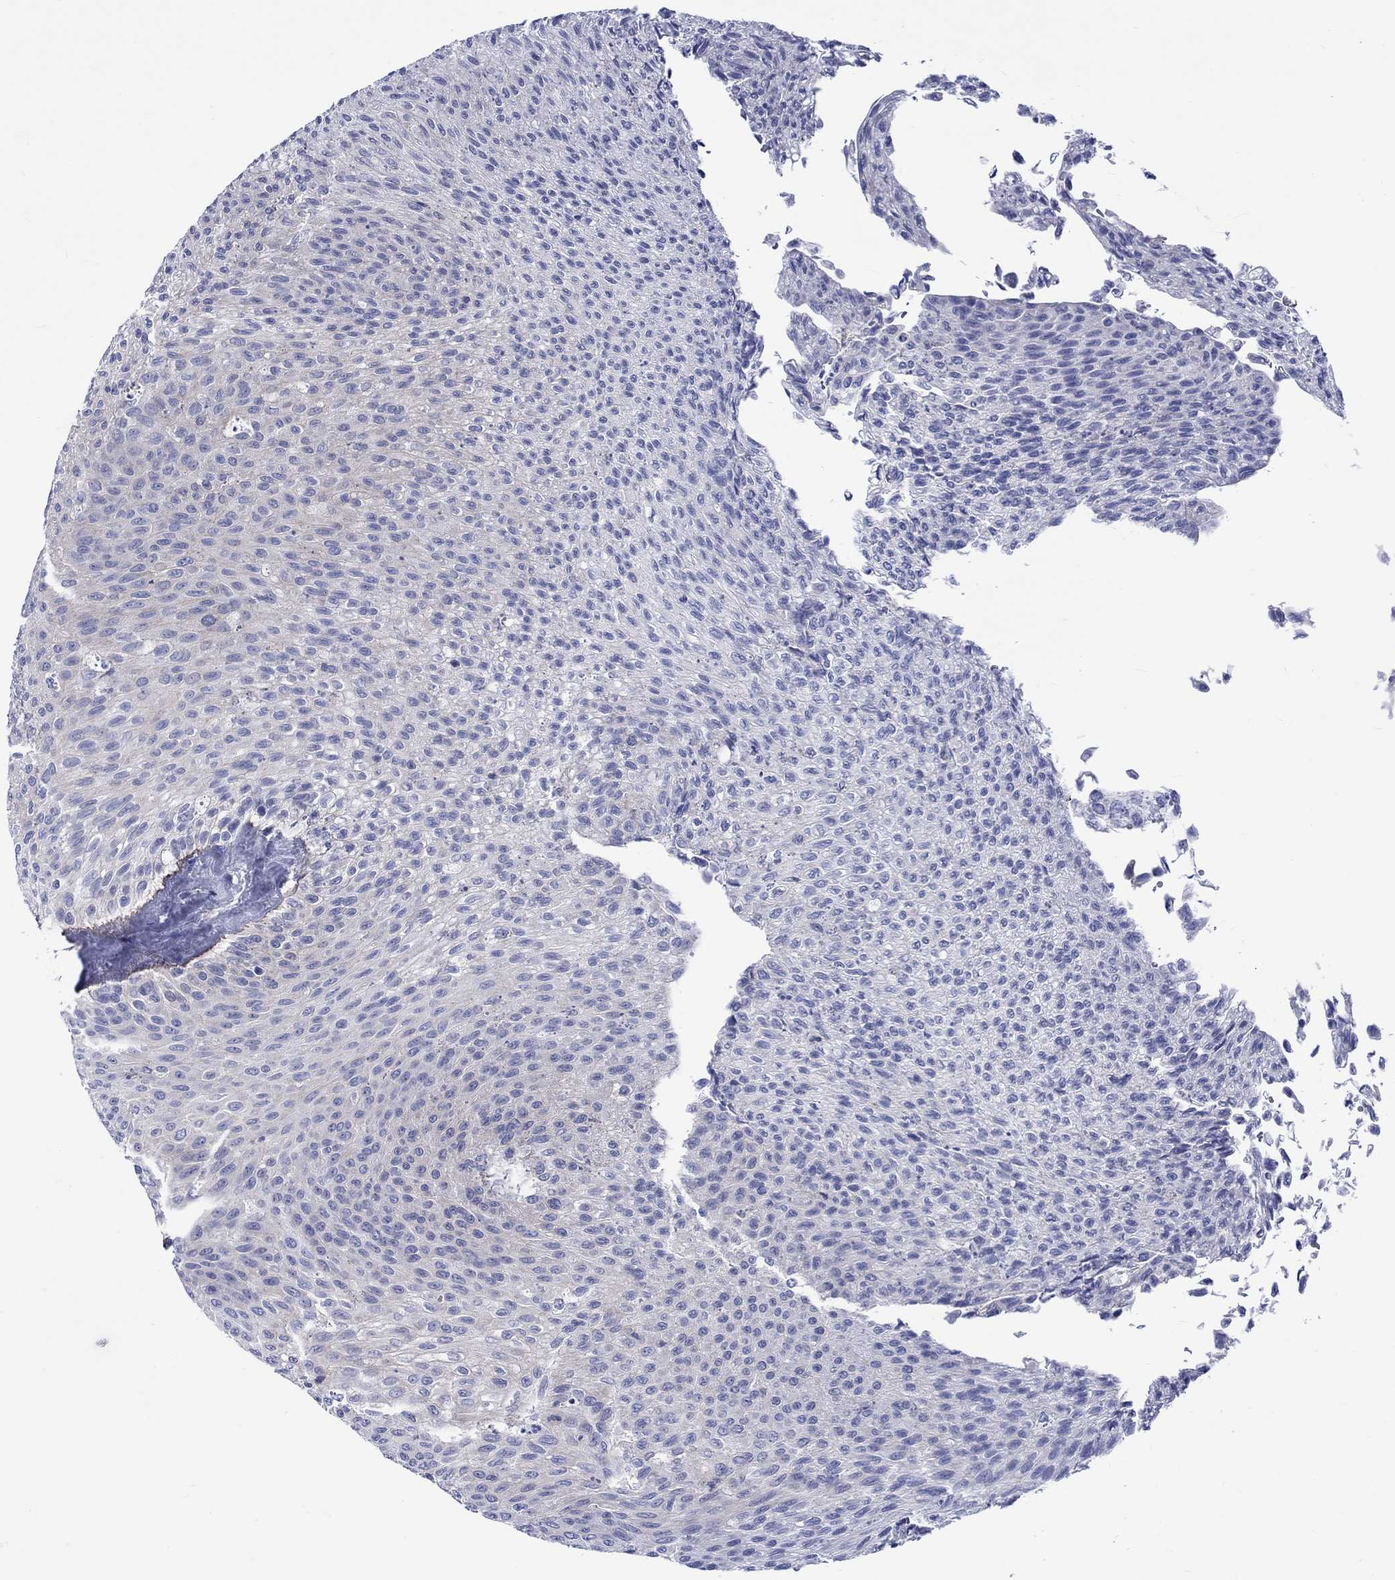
{"staining": {"intensity": "negative", "quantity": "none", "location": "none"}, "tissue": "urothelial cancer", "cell_type": "Tumor cells", "image_type": "cancer", "snomed": [{"axis": "morphology", "description": "Urothelial carcinoma, Low grade"}, {"axis": "topography", "description": "Ureter, NOS"}, {"axis": "topography", "description": "Urinary bladder"}], "caption": "Immunohistochemistry image of neoplastic tissue: human urothelial carcinoma (low-grade) stained with DAB exhibits no significant protein positivity in tumor cells.", "gene": "SH2D7", "patient": {"sex": "male", "age": 78}}